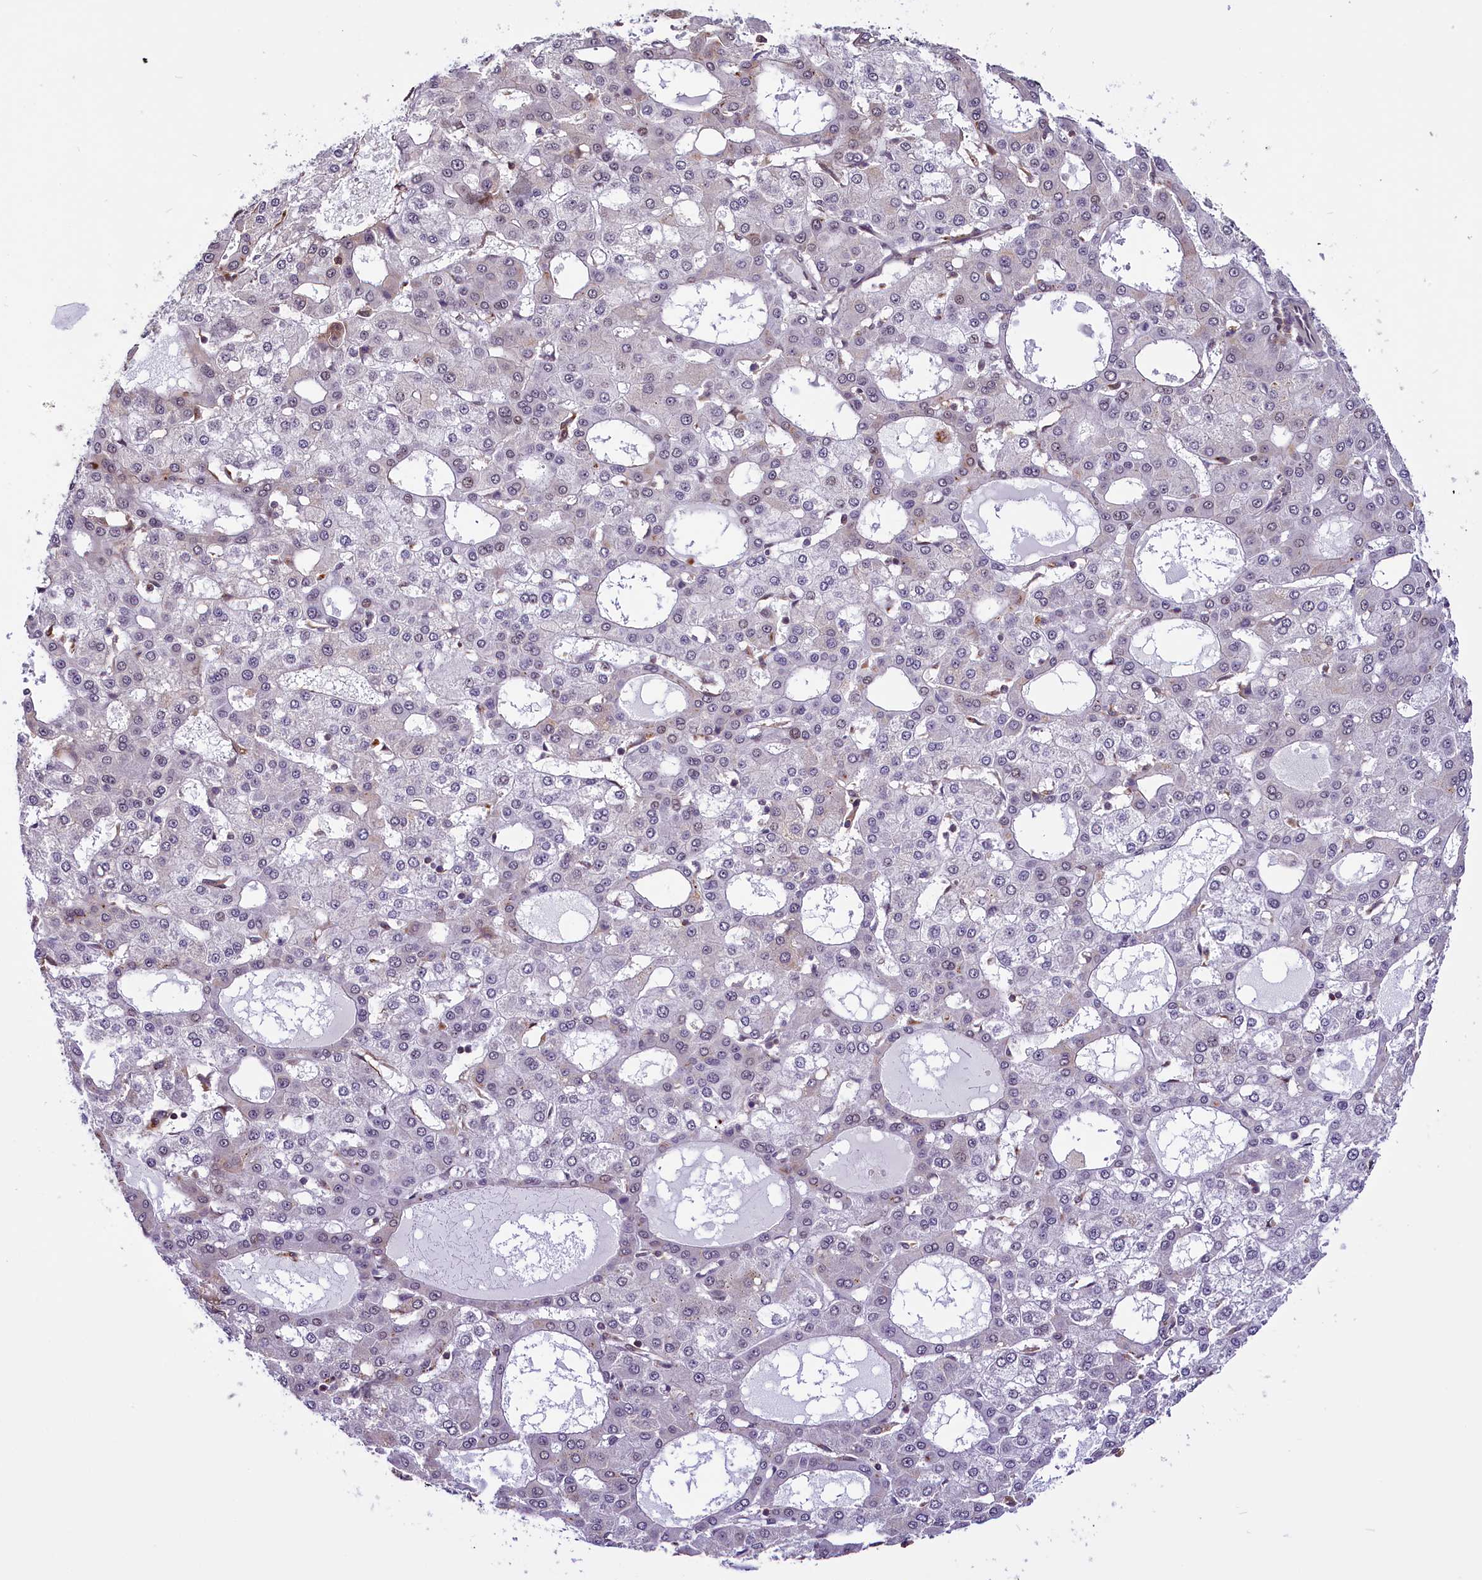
{"staining": {"intensity": "weak", "quantity": "<25%", "location": "nuclear"}, "tissue": "liver cancer", "cell_type": "Tumor cells", "image_type": "cancer", "snomed": [{"axis": "morphology", "description": "Carcinoma, Hepatocellular, NOS"}, {"axis": "topography", "description": "Liver"}], "caption": "Tumor cells are negative for protein expression in human liver cancer.", "gene": "MRPL54", "patient": {"sex": "male", "age": 47}}